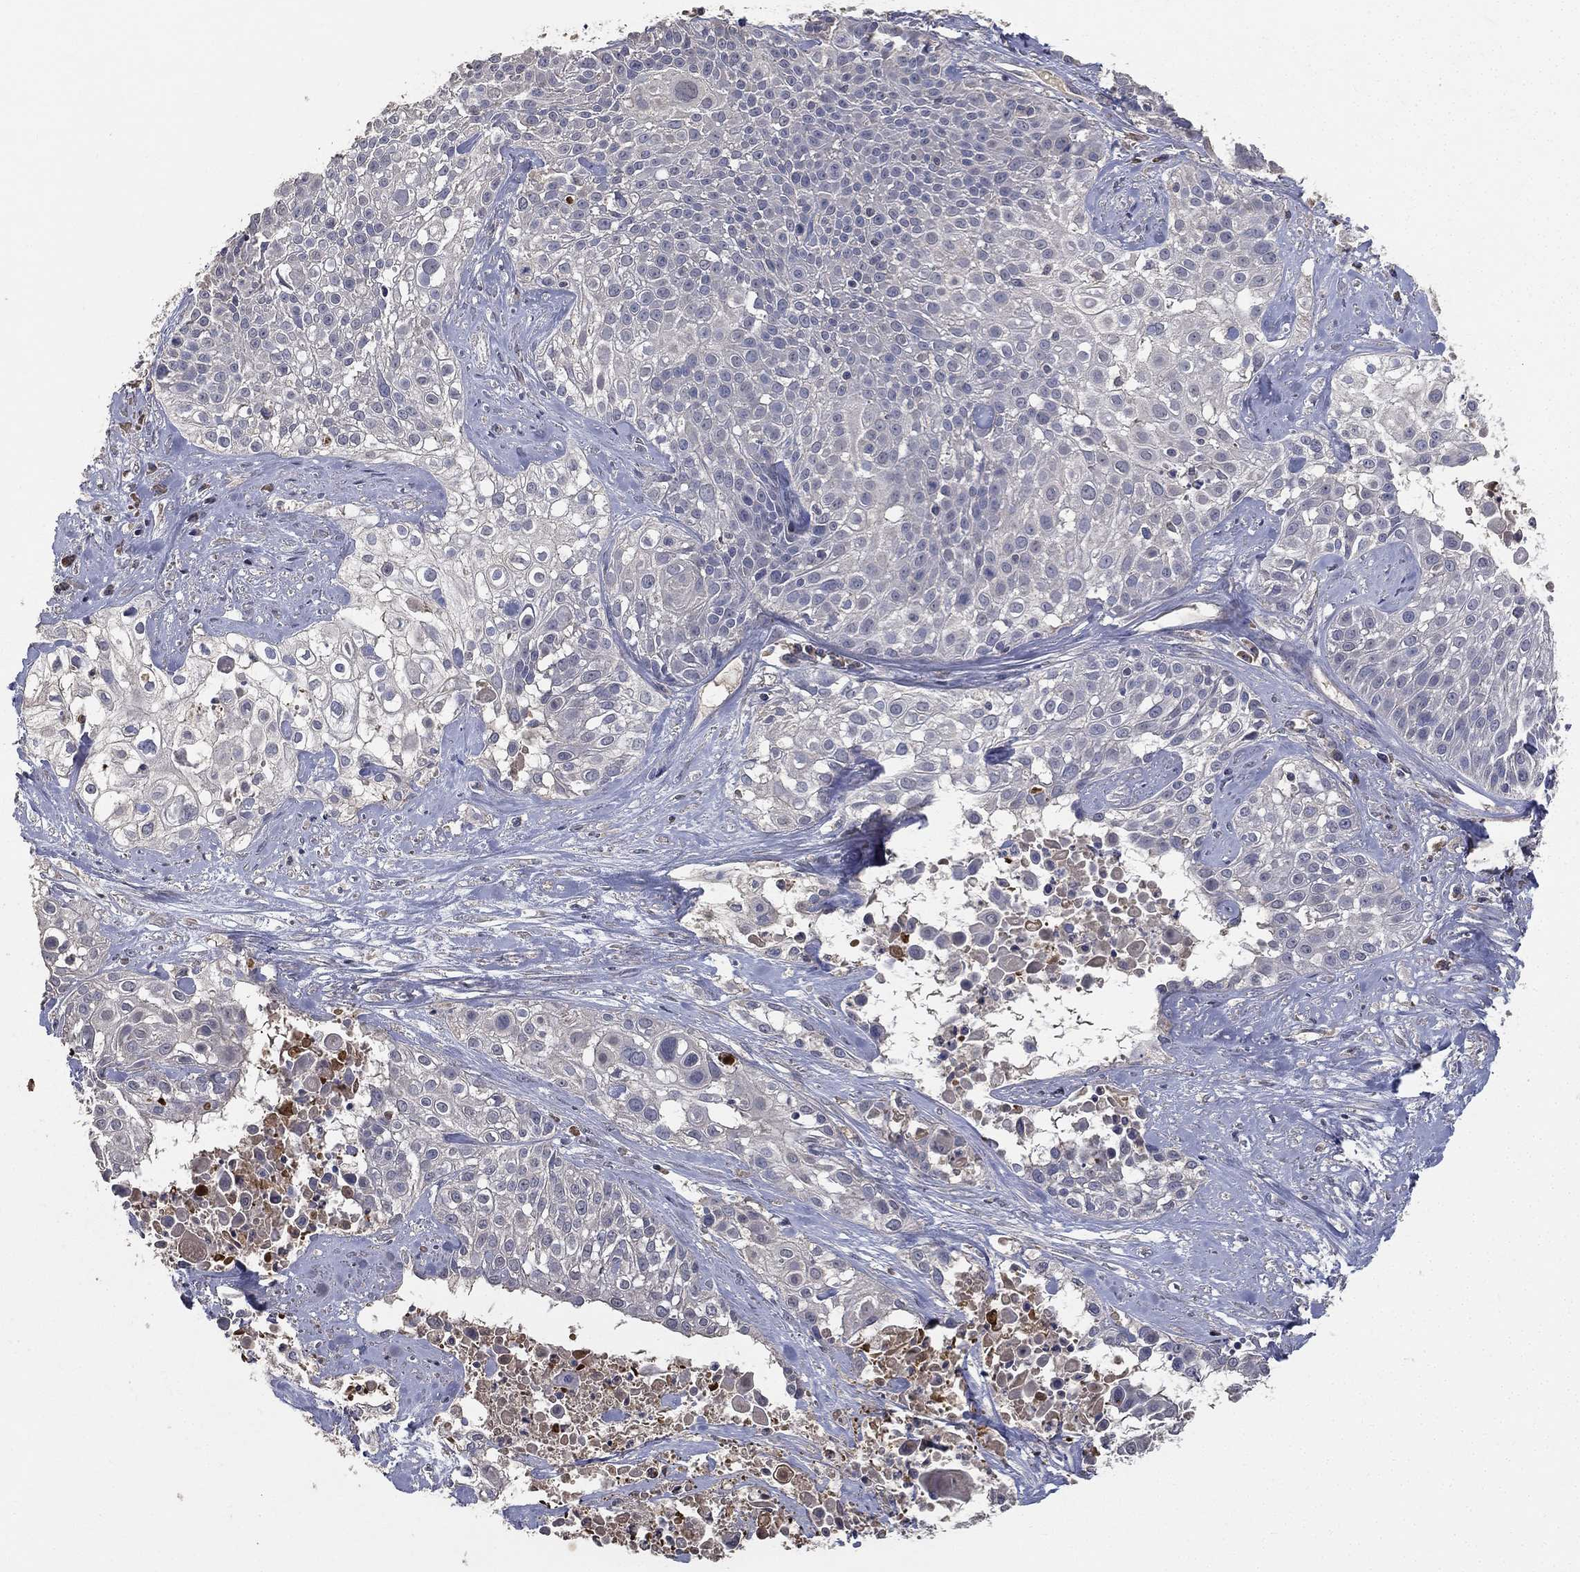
{"staining": {"intensity": "negative", "quantity": "none", "location": "none"}, "tissue": "cervical cancer", "cell_type": "Tumor cells", "image_type": "cancer", "snomed": [{"axis": "morphology", "description": "Squamous cell carcinoma, NOS"}, {"axis": "topography", "description": "Cervix"}], "caption": "Immunohistochemistry histopathology image of human cervical cancer (squamous cell carcinoma) stained for a protein (brown), which demonstrates no staining in tumor cells.", "gene": "SNAP25", "patient": {"sex": "female", "age": 39}}